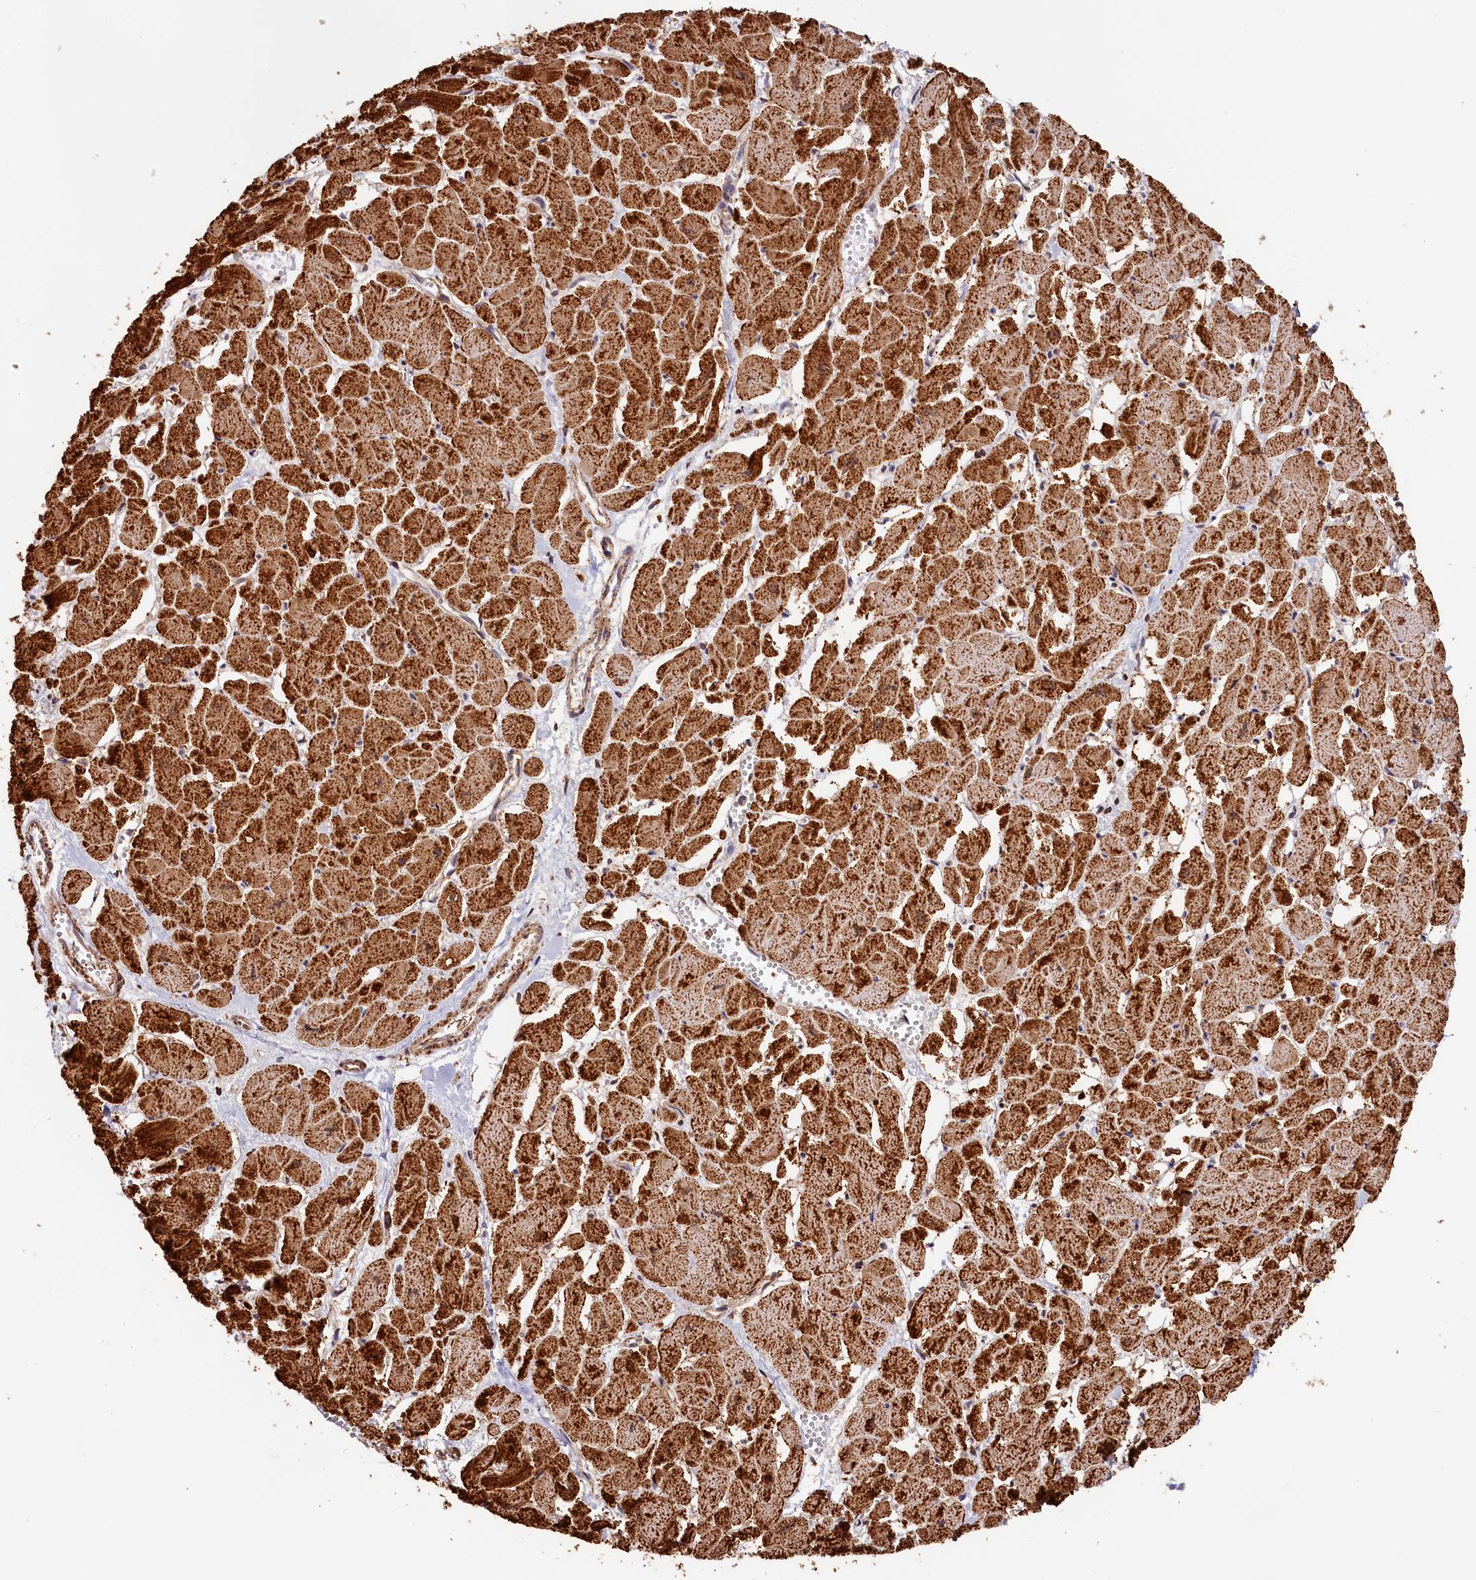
{"staining": {"intensity": "strong", "quantity": ">75%", "location": "cytoplasmic/membranous"}, "tissue": "heart muscle", "cell_type": "Cardiomyocytes", "image_type": "normal", "snomed": [{"axis": "morphology", "description": "Normal tissue, NOS"}, {"axis": "topography", "description": "Heart"}], "caption": "Protein expression analysis of normal heart muscle demonstrates strong cytoplasmic/membranous expression in approximately >75% of cardiomyocytes.", "gene": "MACROD1", "patient": {"sex": "male", "age": 54}}